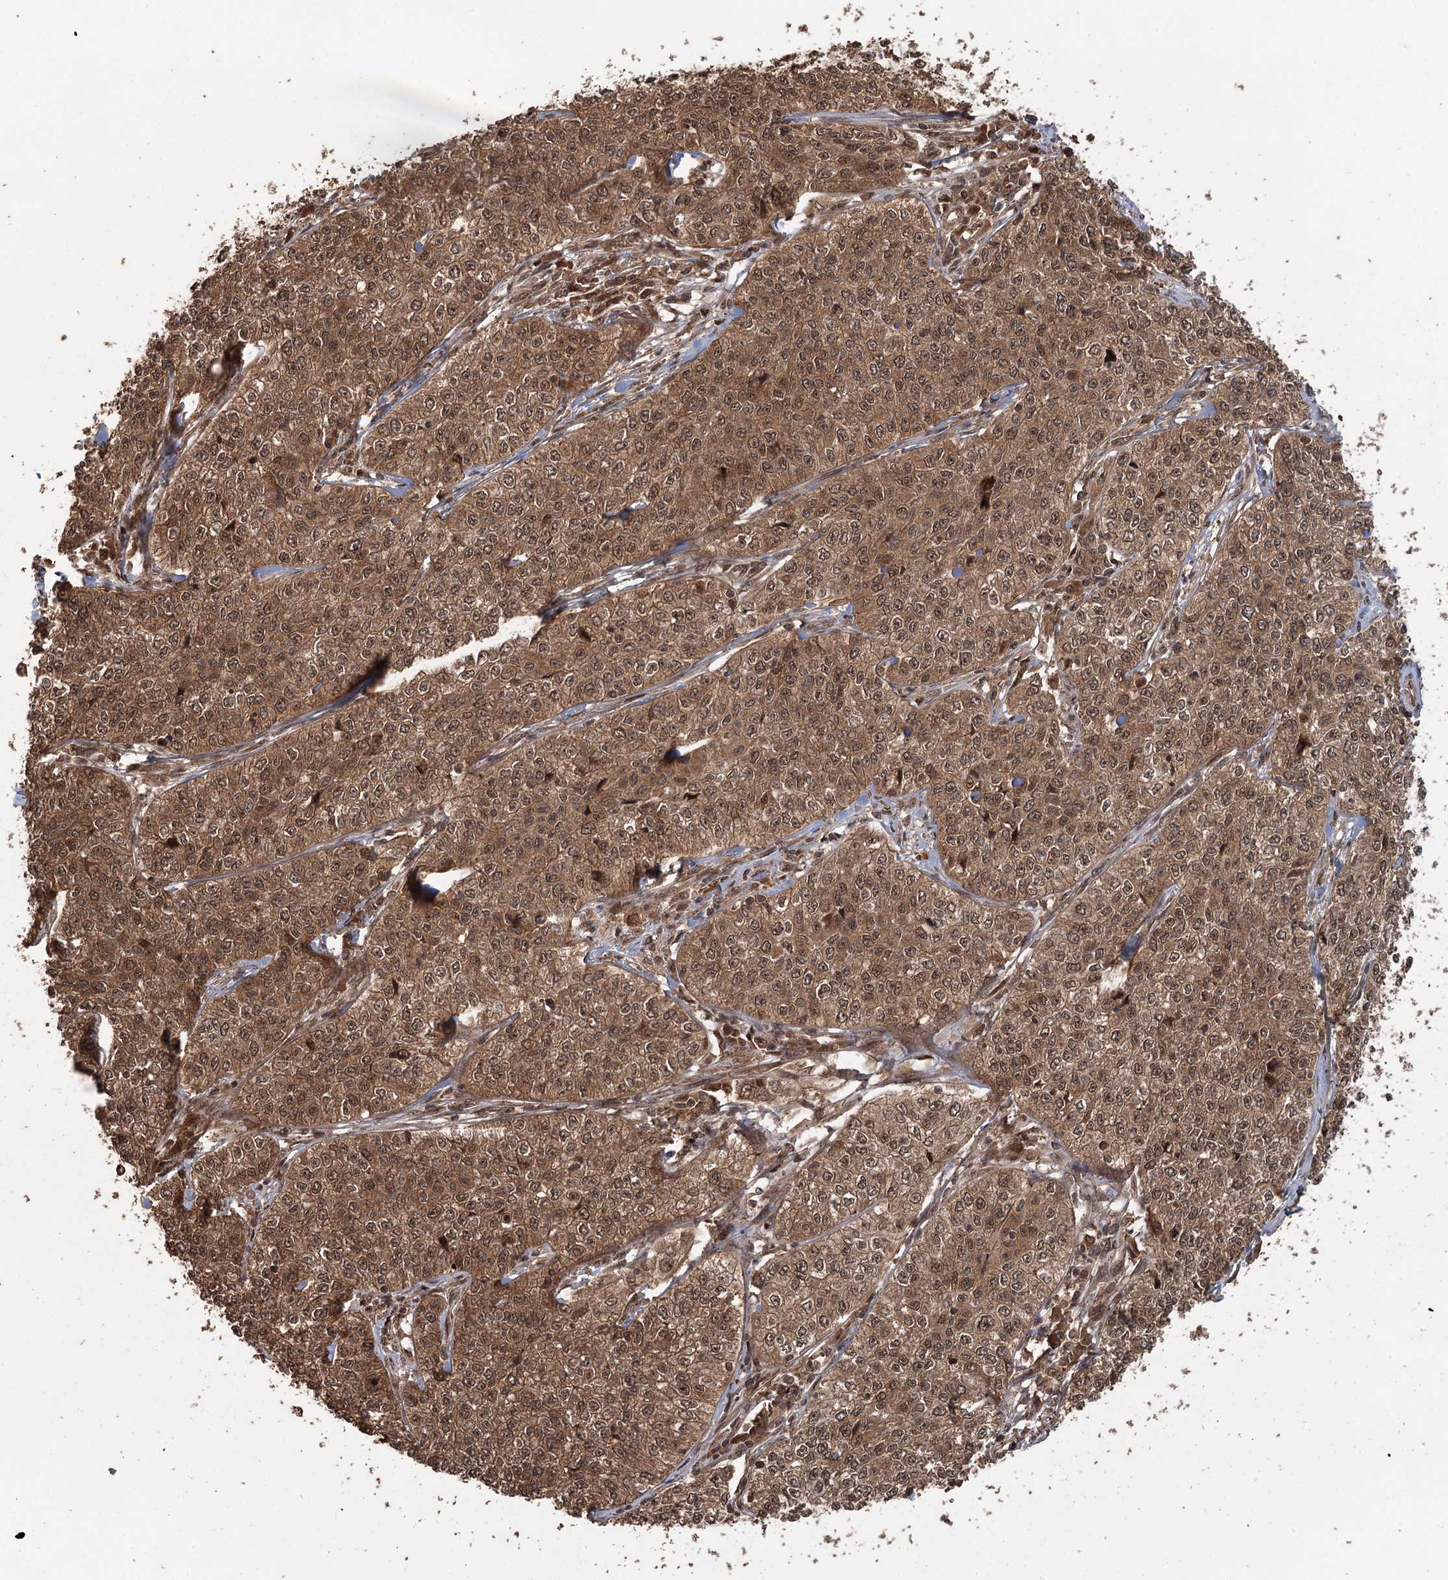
{"staining": {"intensity": "moderate", "quantity": ">75%", "location": "cytoplasmic/membranous,nuclear"}, "tissue": "cervical cancer", "cell_type": "Tumor cells", "image_type": "cancer", "snomed": [{"axis": "morphology", "description": "Squamous cell carcinoma, NOS"}, {"axis": "topography", "description": "Cervix"}], "caption": "IHC histopathology image of neoplastic tissue: squamous cell carcinoma (cervical) stained using immunohistochemistry (IHC) shows medium levels of moderate protein expression localized specifically in the cytoplasmic/membranous and nuclear of tumor cells, appearing as a cytoplasmic/membranous and nuclear brown color.", "gene": "N6AMT1", "patient": {"sex": "female", "age": 35}}